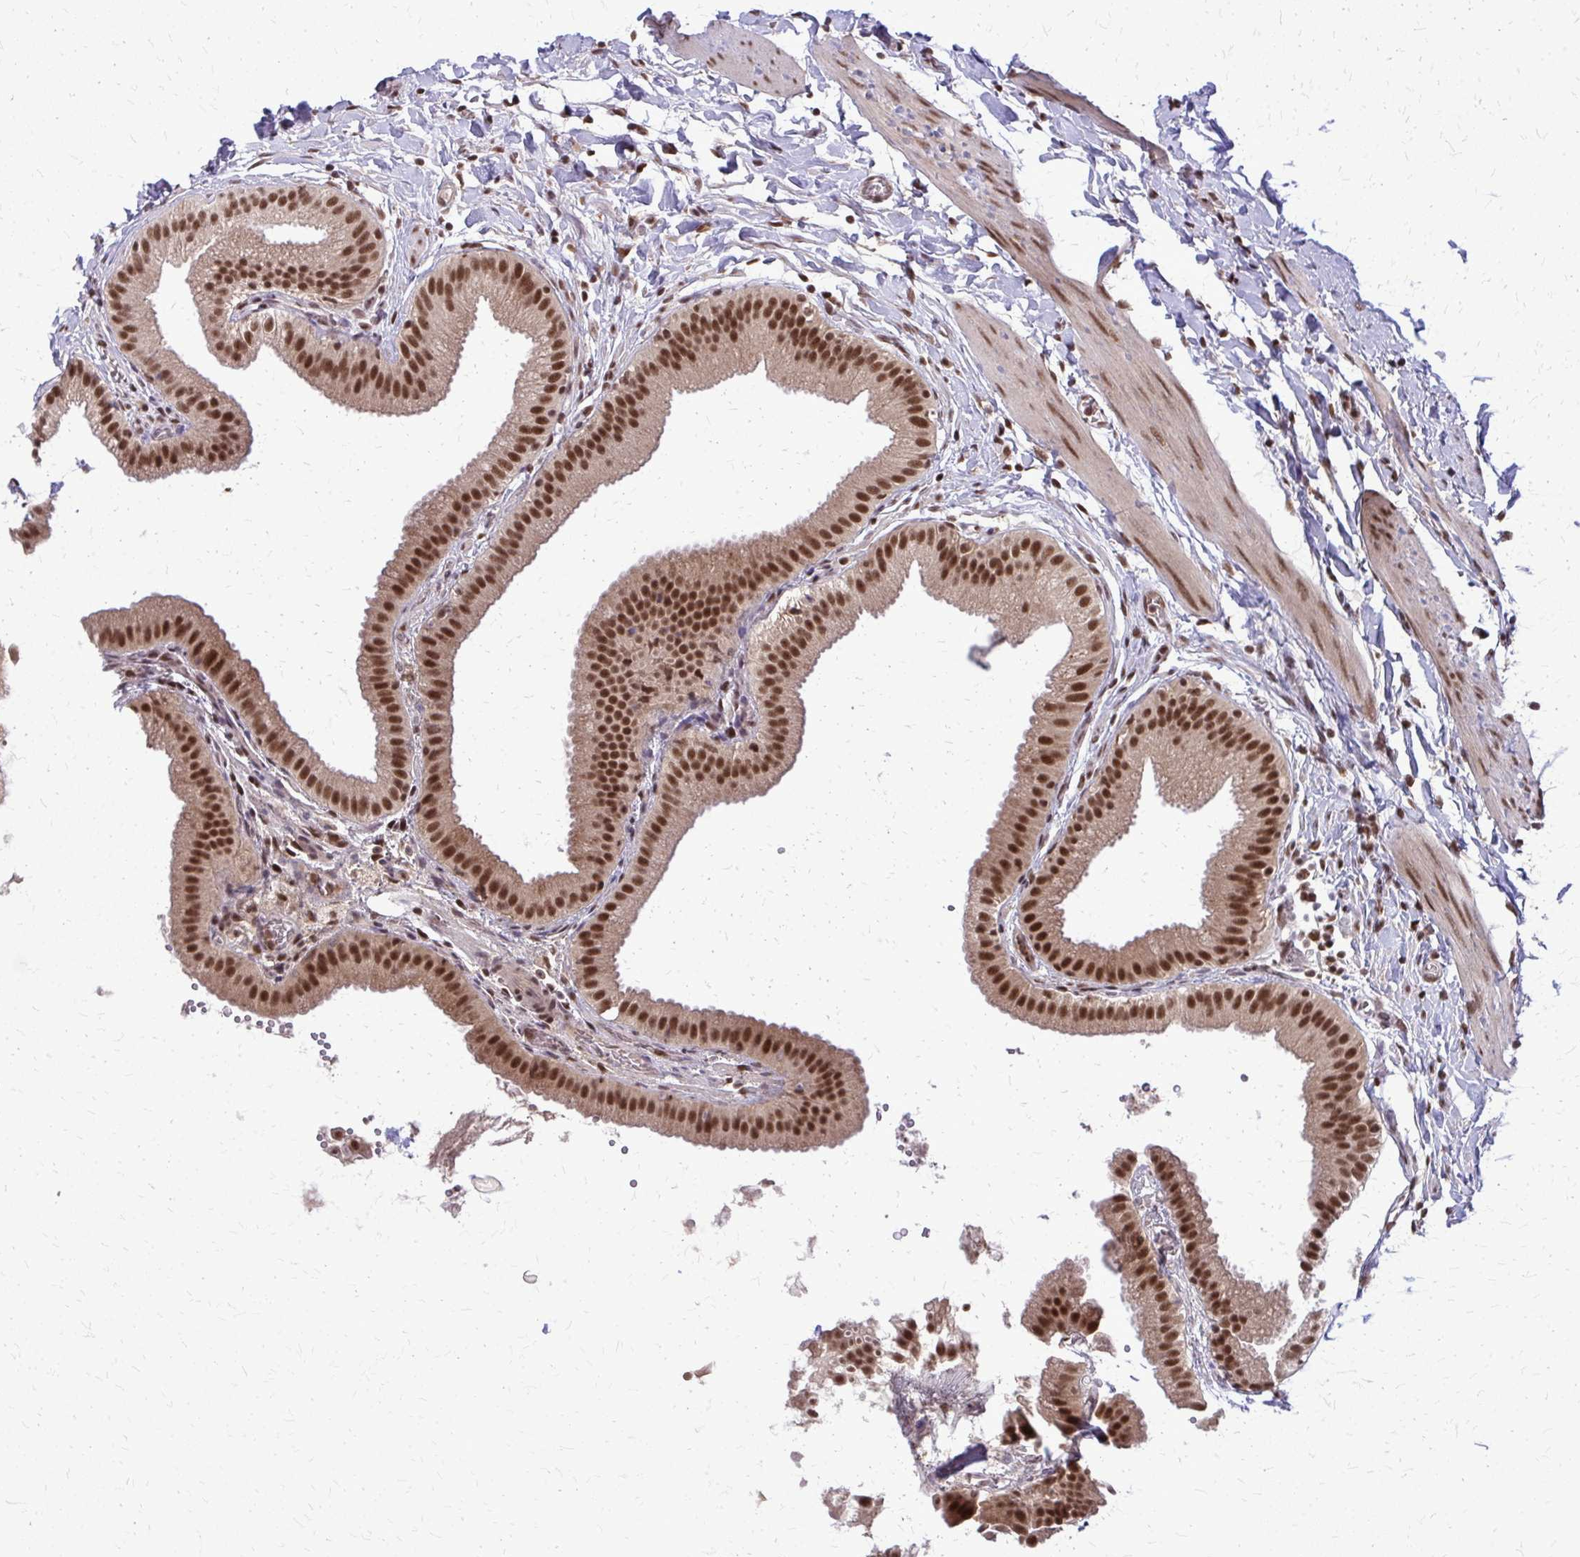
{"staining": {"intensity": "strong", "quantity": ">75%", "location": "nuclear"}, "tissue": "gallbladder", "cell_type": "Glandular cells", "image_type": "normal", "snomed": [{"axis": "morphology", "description": "Normal tissue, NOS"}, {"axis": "topography", "description": "Gallbladder"}], "caption": "DAB (3,3'-diaminobenzidine) immunohistochemical staining of benign gallbladder demonstrates strong nuclear protein expression in approximately >75% of glandular cells.", "gene": "HDAC3", "patient": {"sex": "female", "age": 63}}